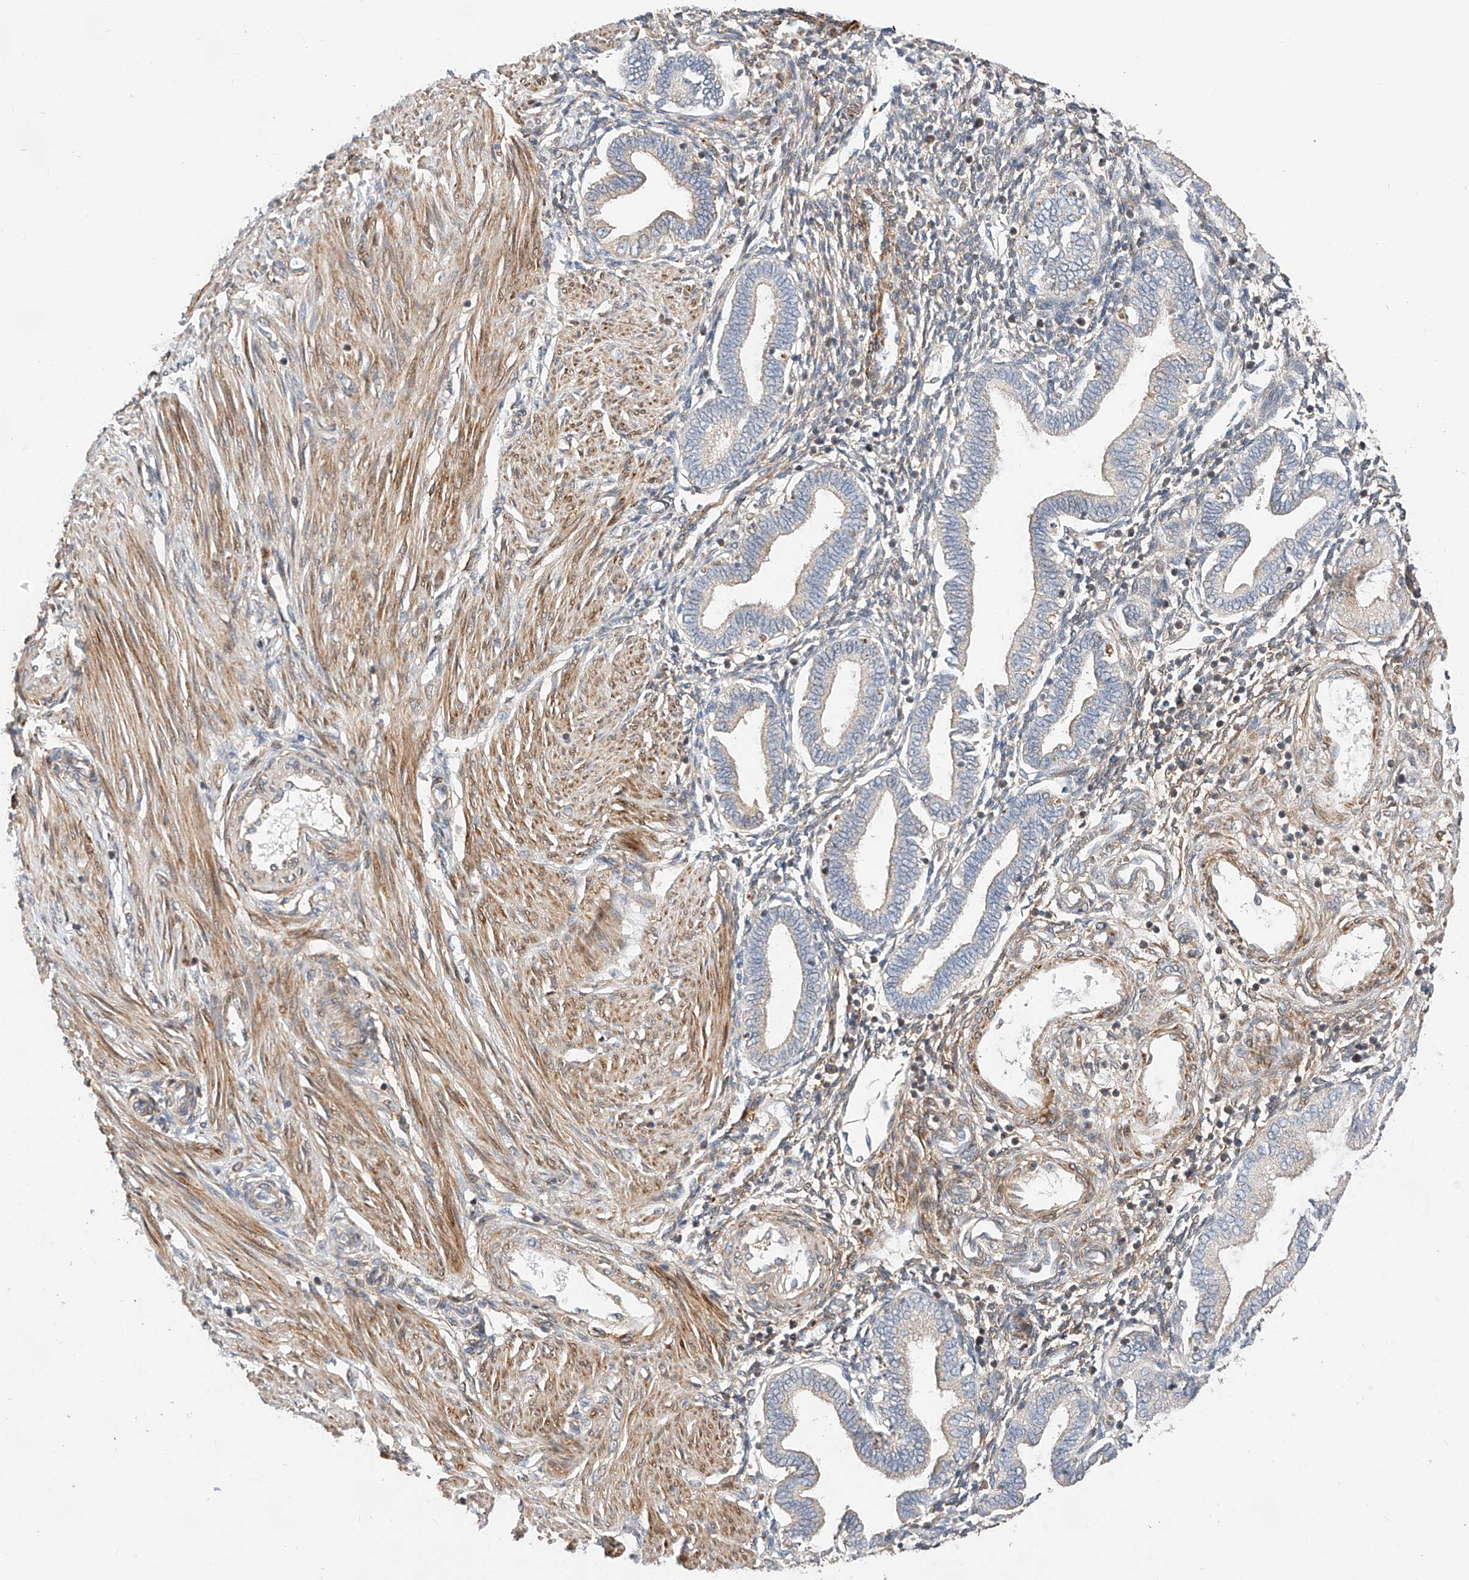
{"staining": {"intensity": "negative", "quantity": "none", "location": "none"}, "tissue": "endometrium", "cell_type": "Cells in endometrial stroma", "image_type": "normal", "snomed": [{"axis": "morphology", "description": "Normal tissue, NOS"}, {"axis": "topography", "description": "Endometrium"}], "caption": "Immunohistochemistry (IHC) histopathology image of normal human endometrium stained for a protein (brown), which demonstrates no expression in cells in endometrial stroma. The staining is performed using DAB (3,3'-diaminobenzidine) brown chromogen with nuclei counter-stained in using hematoxylin.", "gene": "RAB23", "patient": {"sex": "female", "age": 53}}